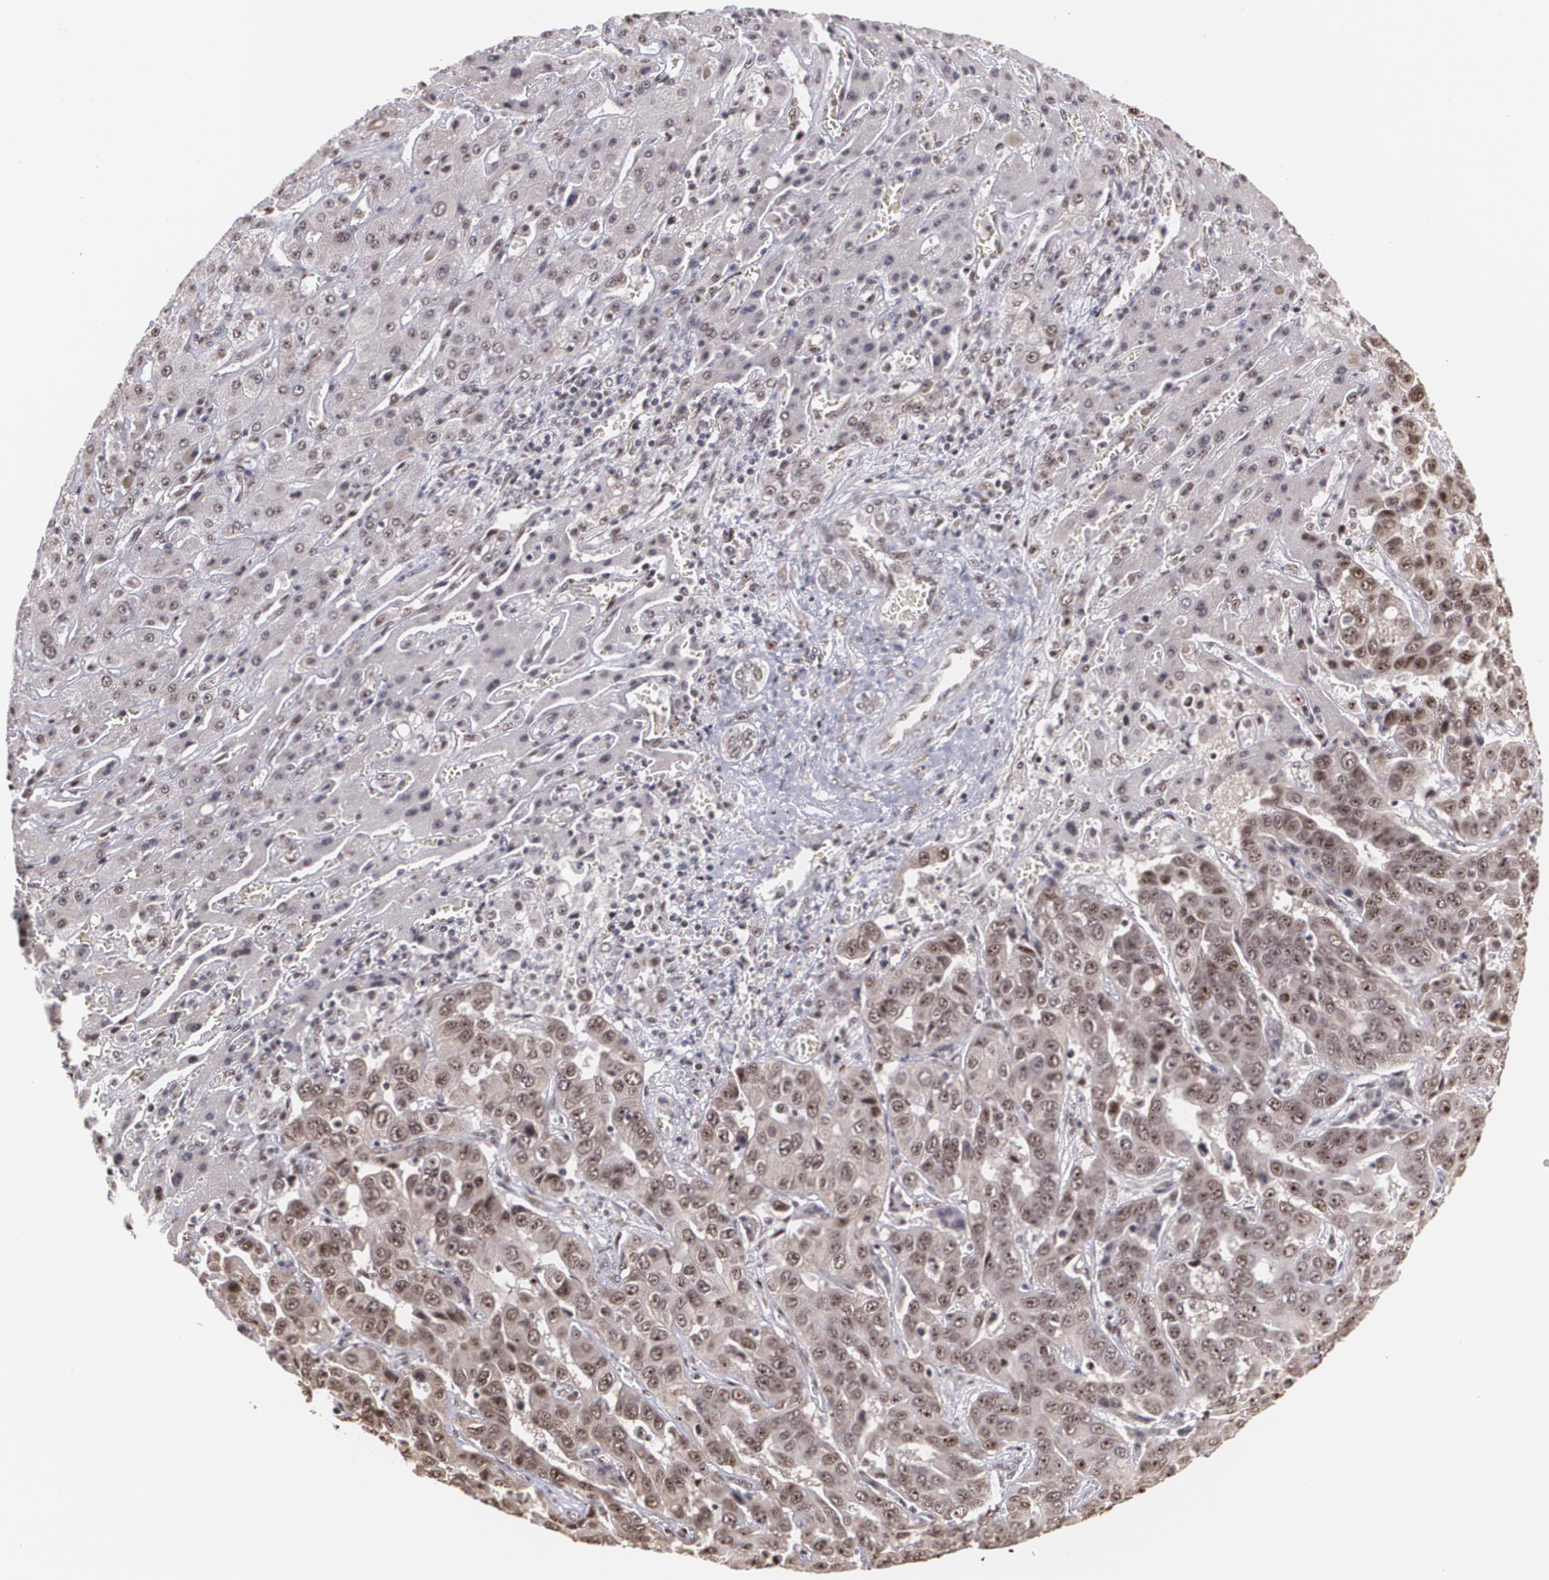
{"staining": {"intensity": "moderate", "quantity": ">75%", "location": "cytoplasmic/membranous,nuclear"}, "tissue": "liver cancer", "cell_type": "Tumor cells", "image_type": "cancer", "snomed": [{"axis": "morphology", "description": "Cholangiocarcinoma"}, {"axis": "topography", "description": "Liver"}], "caption": "IHC of human liver cancer shows medium levels of moderate cytoplasmic/membranous and nuclear expression in approximately >75% of tumor cells.", "gene": "C6orf15", "patient": {"sex": "female", "age": 52}}